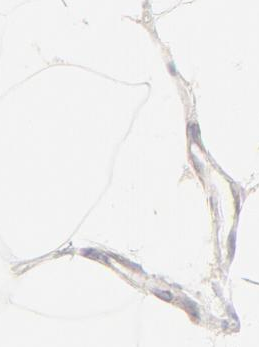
{"staining": {"intensity": "negative", "quantity": "none", "location": "none"}, "tissue": "adipose tissue", "cell_type": "Adipocytes", "image_type": "normal", "snomed": [{"axis": "morphology", "description": "Normal tissue, NOS"}, {"axis": "morphology", "description": "Duct carcinoma"}, {"axis": "topography", "description": "Breast"}, {"axis": "topography", "description": "Adipose tissue"}], "caption": "Adipocytes show no significant protein positivity in unremarkable adipose tissue. Brightfield microscopy of immunohistochemistry (IHC) stained with DAB (3,3'-diaminobenzidine) (brown) and hematoxylin (blue), captured at high magnification.", "gene": "ELF3", "patient": {"sex": "female", "age": 37}}